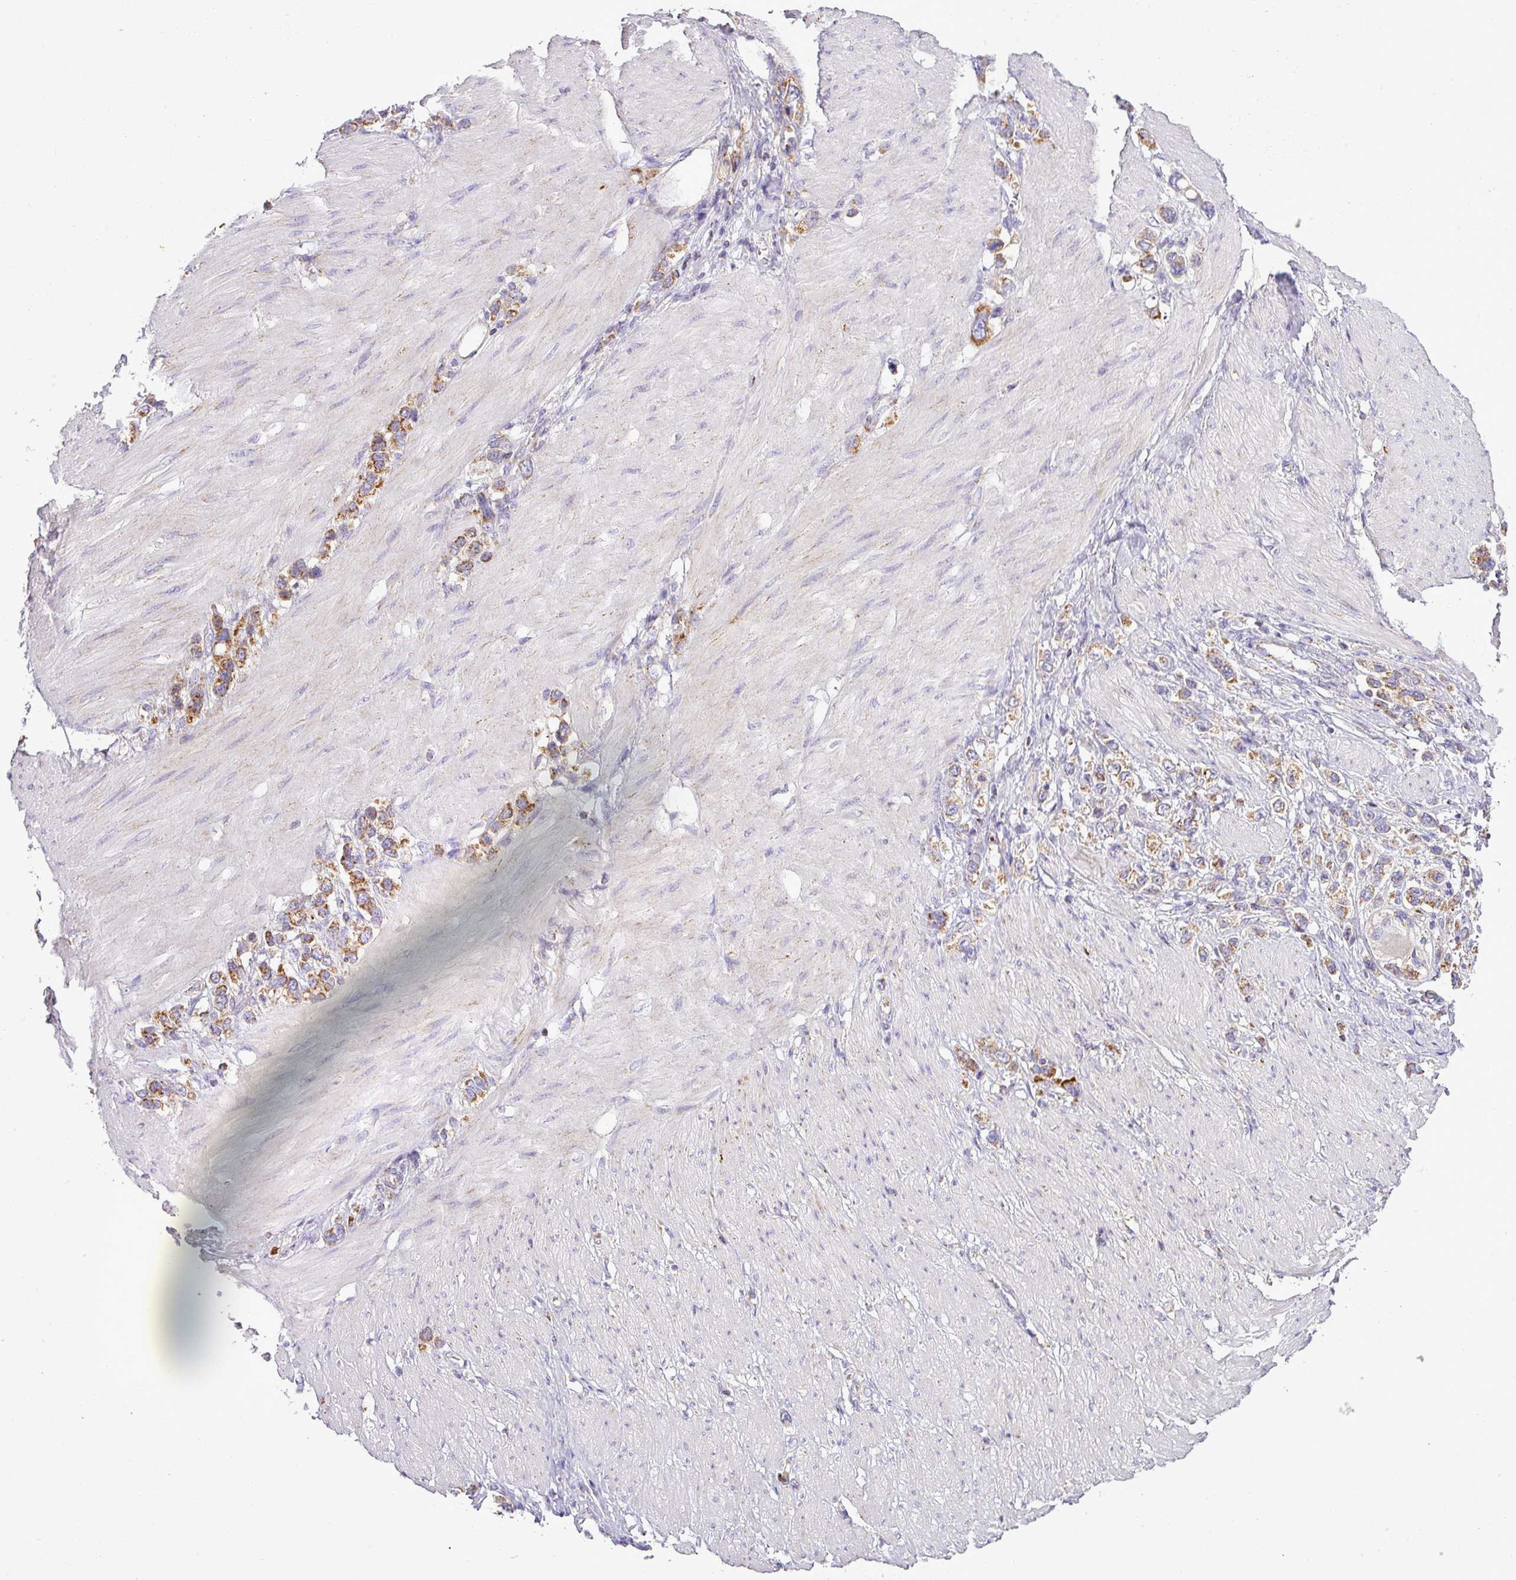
{"staining": {"intensity": "moderate", "quantity": ">75%", "location": "cytoplasmic/membranous"}, "tissue": "stomach cancer", "cell_type": "Tumor cells", "image_type": "cancer", "snomed": [{"axis": "morphology", "description": "Normal tissue, NOS"}, {"axis": "morphology", "description": "Adenocarcinoma, NOS"}, {"axis": "topography", "description": "Stomach, upper"}, {"axis": "topography", "description": "Stomach"}], "caption": "DAB (3,3'-diaminobenzidine) immunohistochemical staining of stomach adenocarcinoma shows moderate cytoplasmic/membranous protein staining in approximately >75% of tumor cells.", "gene": "ZNF81", "patient": {"sex": "female", "age": 65}}